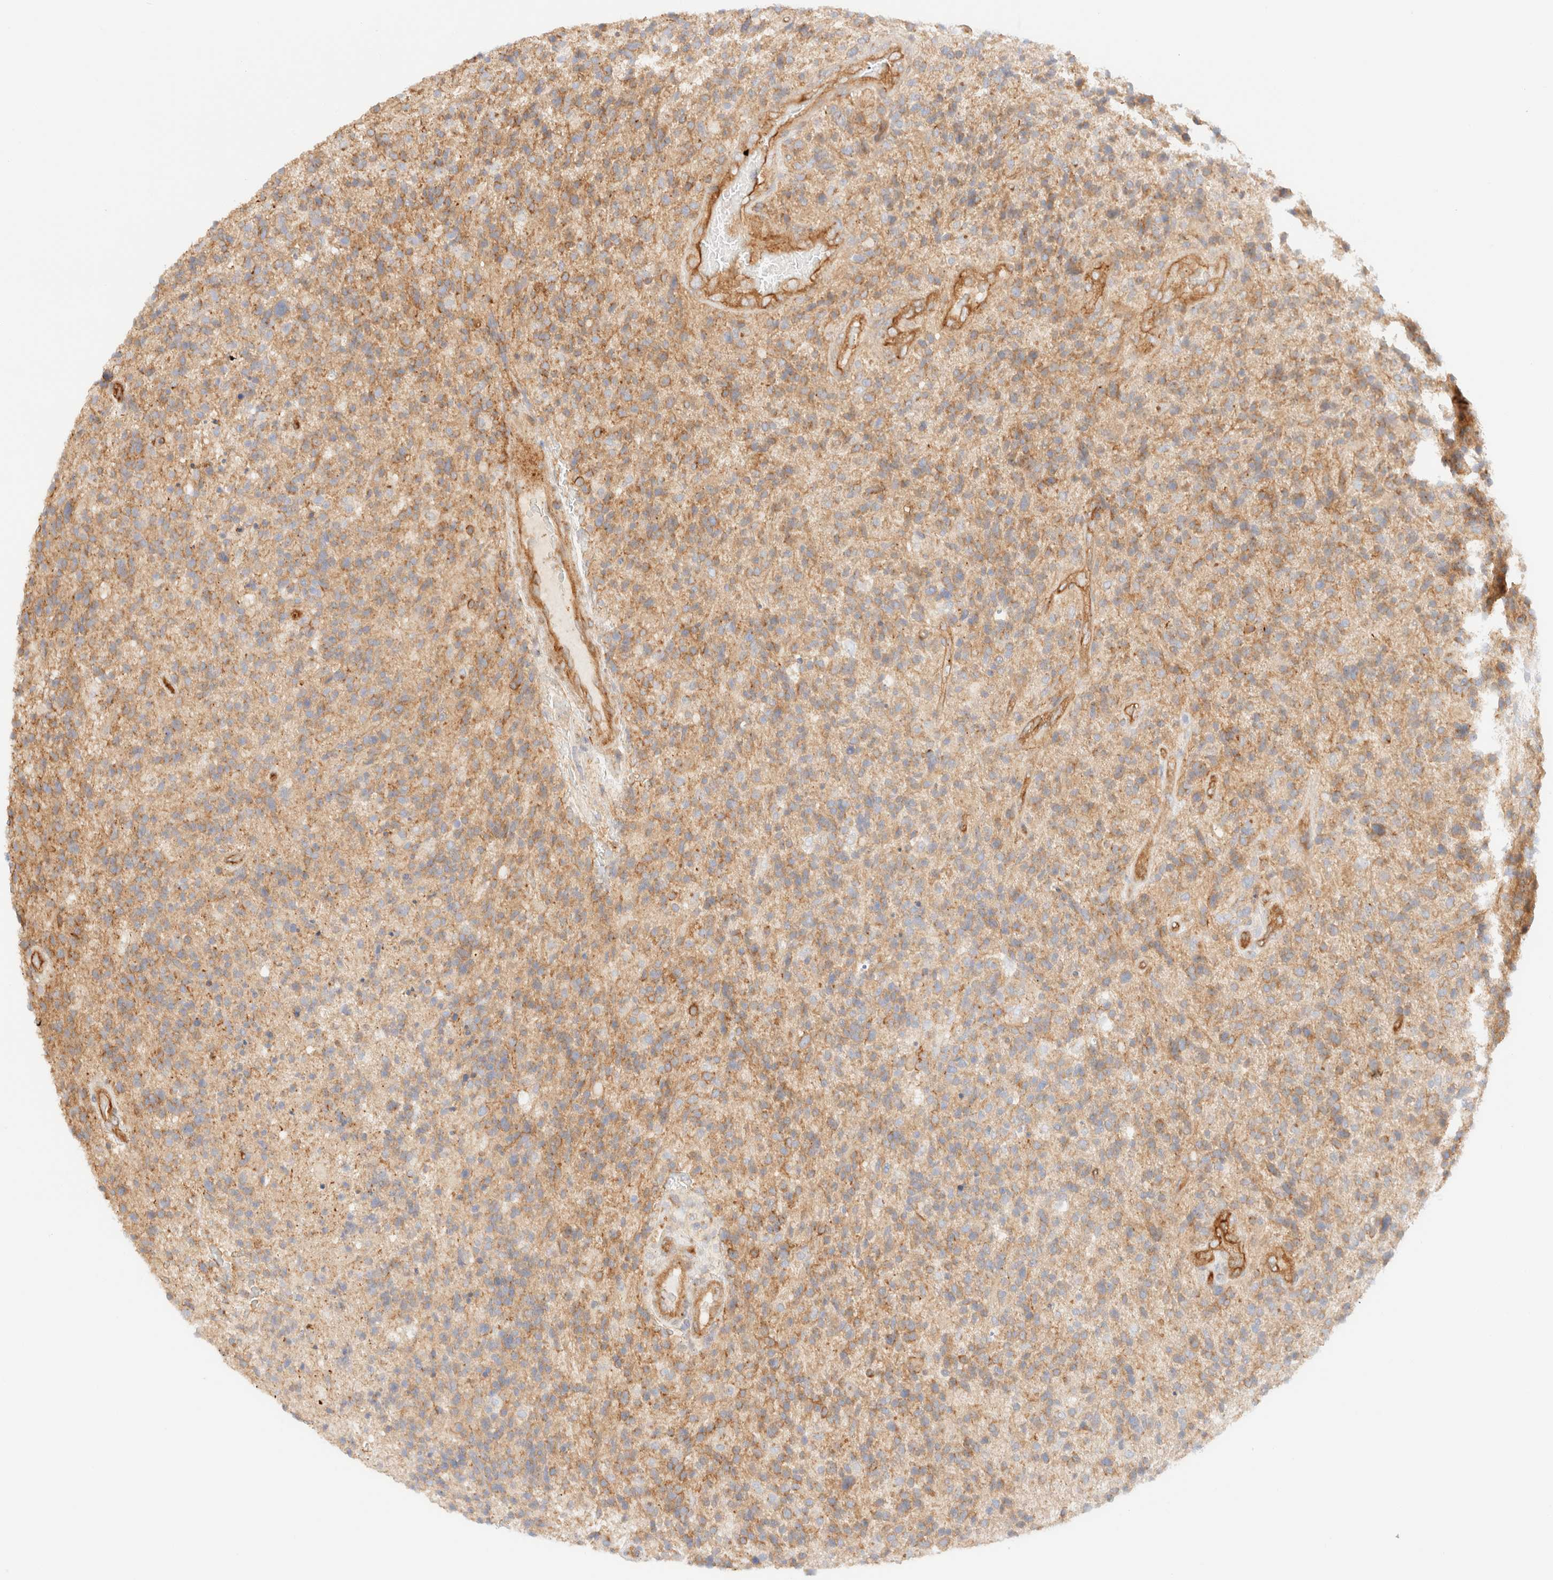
{"staining": {"intensity": "moderate", "quantity": ">75%", "location": "cytoplasmic/membranous"}, "tissue": "glioma", "cell_type": "Tumor cells", "image_type": "cancer", "snomed": [{"axis": "morphology", "description": "Glioma, malignant, High grade"}, {"axis": "topography", "description": "Brain"}], "caption": "Protein expression analysis of malignant glioma (high-grade) reveals moderate cytoplasmic/membranous staining in approximately >75% of tumor cells.", "gene": "MYO10", "patient": {"sex": "male", "age": 72}}